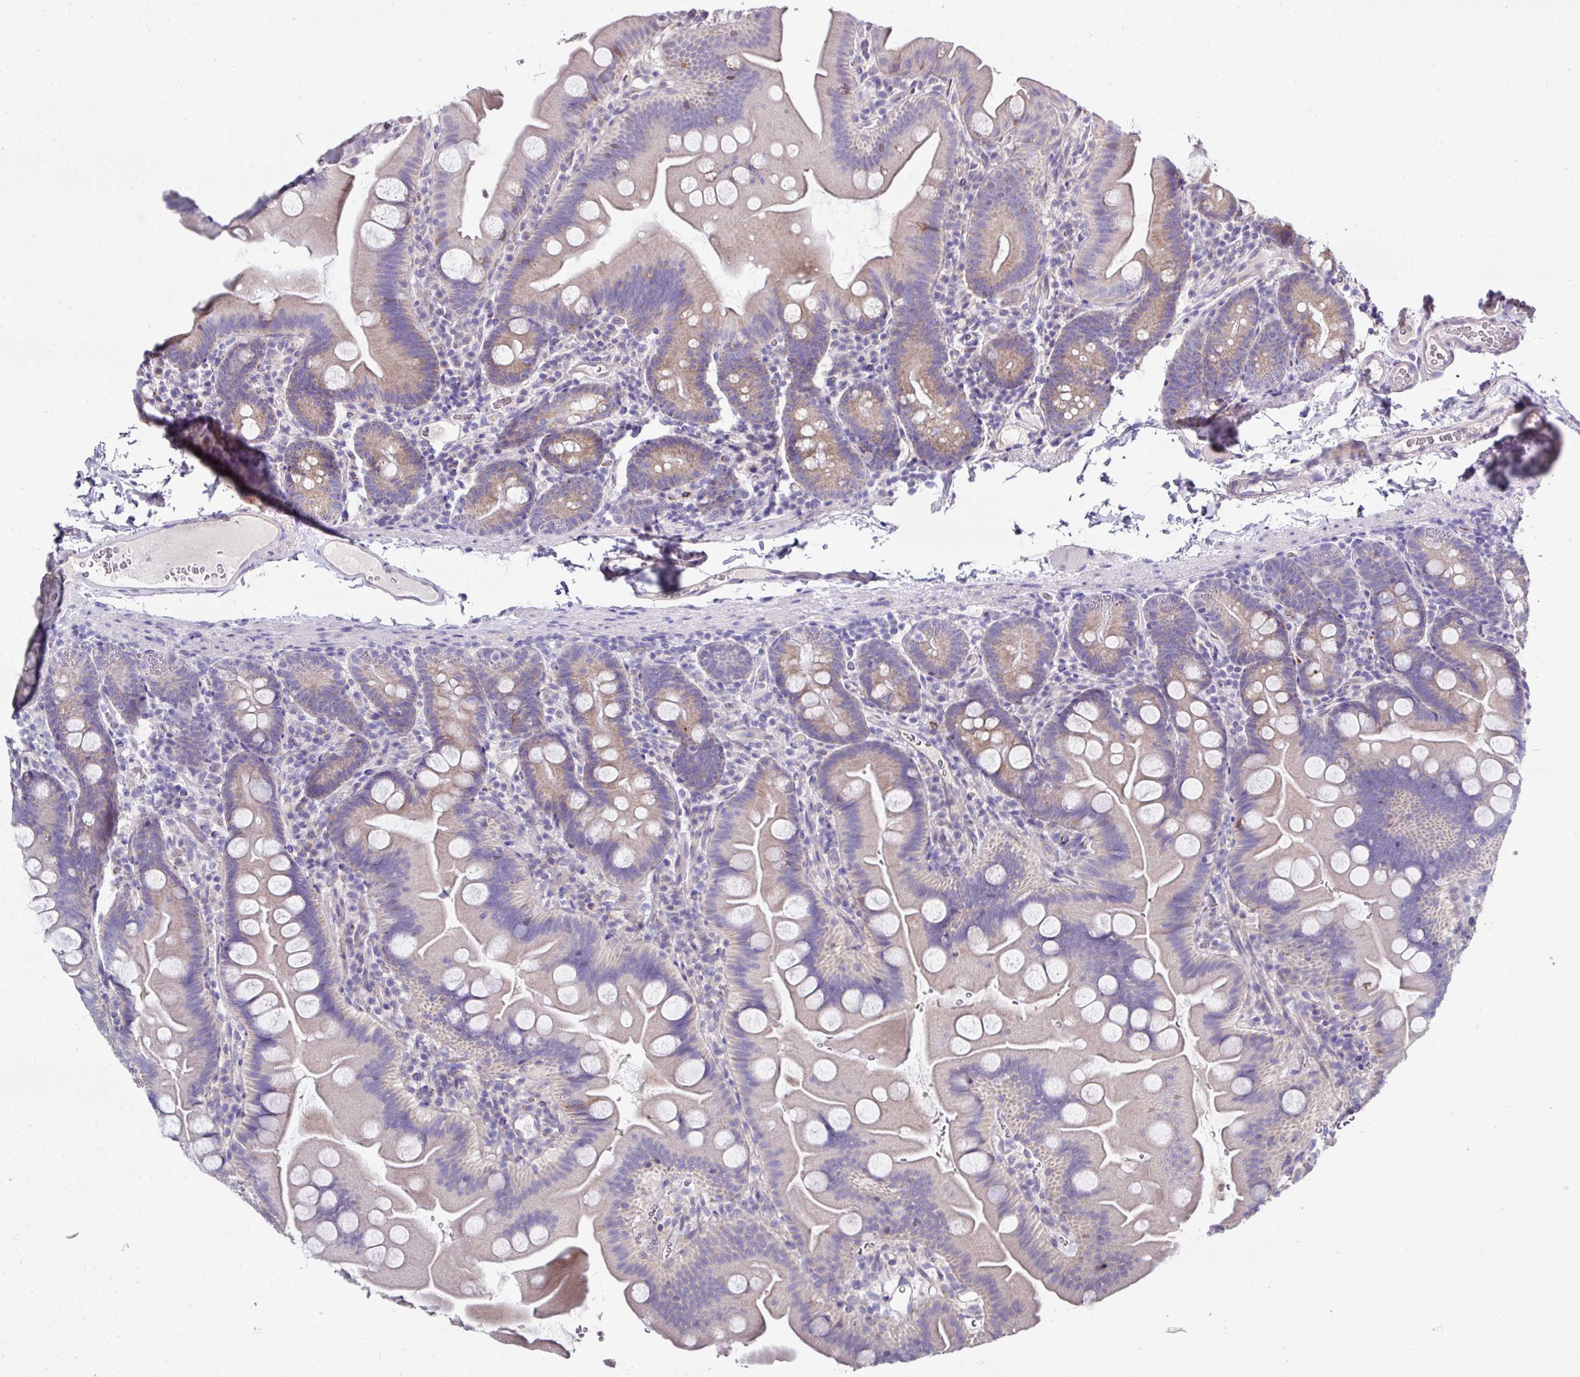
{"staining": {"intensity": "moderate", "quantity": "25%-75%", "location": "cytoplasmic/membranous"}, "tissue": "small intestine", "cell_type": "Glandular cells", "image_type": "normal", "snomed": [{"axis": "morphology", "description": "Normal tissue, NOS"}, {"axis": "topography", "description": "Small intestine"}], "caption": "A high-resolution histopathology image shows immunohistochemistry staining of benign small intestine, which exhibits moderate cytoplasmic/membranous staining in approximately 25%-75% of glandular cells. Immunohistochemistry stains the protein in brown and the nuclei are stained blue.", "gene": "CLDN1", "patient": {"sex": "female", "age": 68}}